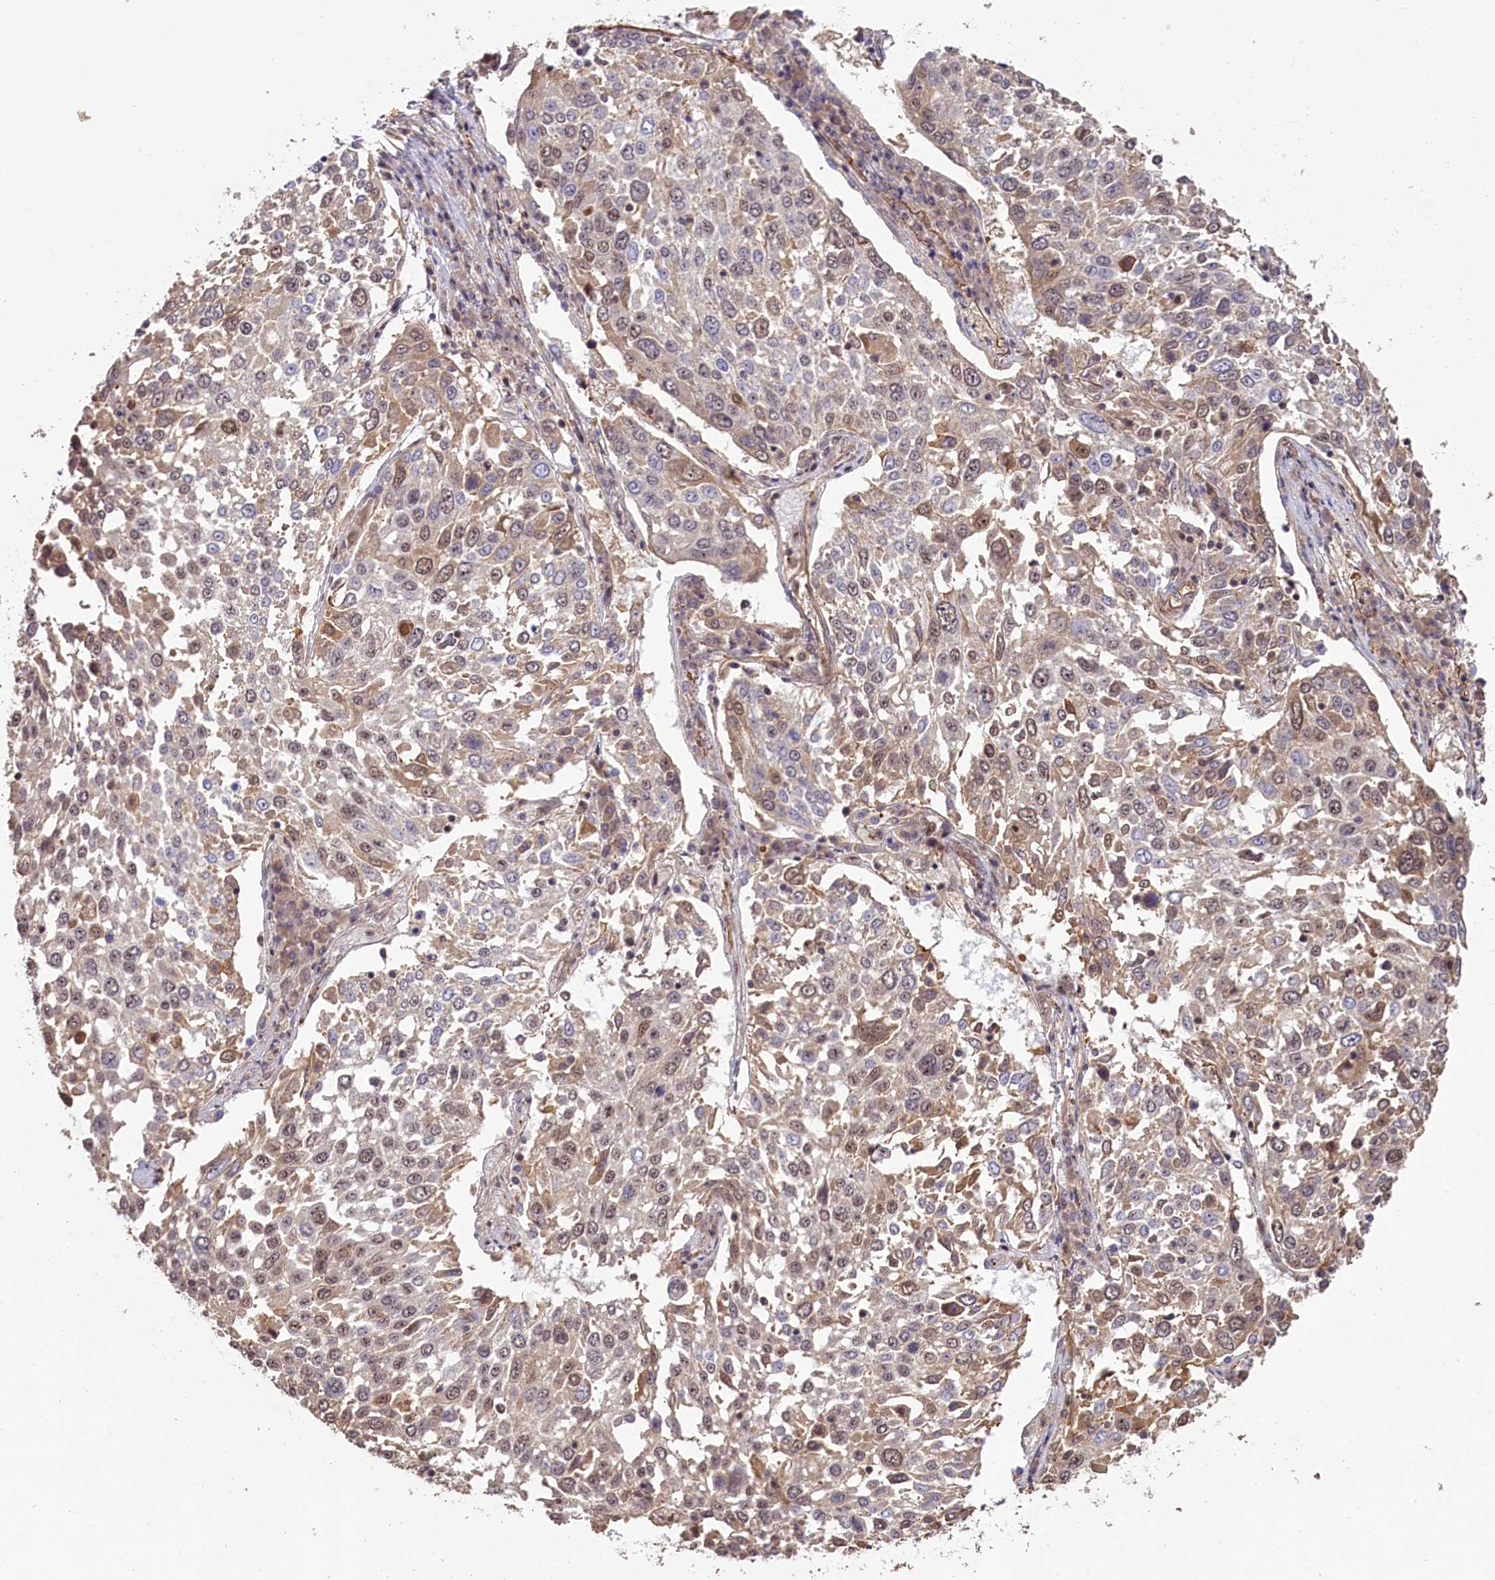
{"staining": {"intensity": "moderate", "quantity": "25%-75%", "location": "cytoplasmic/membranous,nuclear"}, "tissue": "lung cancer", "cell_type": "Tumor cells", "image_type": "cancer", "snomed": [{"axis": "morphology", "description": "Squamous cell carcinoma, NOS"}, {"axis": "topography", "description": "Lung"}], "caption": "Moderate cytoplasmic/membranous and nuclear staining is seen in approximately 25%-75% of tumor cells in lung cancer.", "gene": "FUZ", "patient": {"sex": "male", "age": 65}}